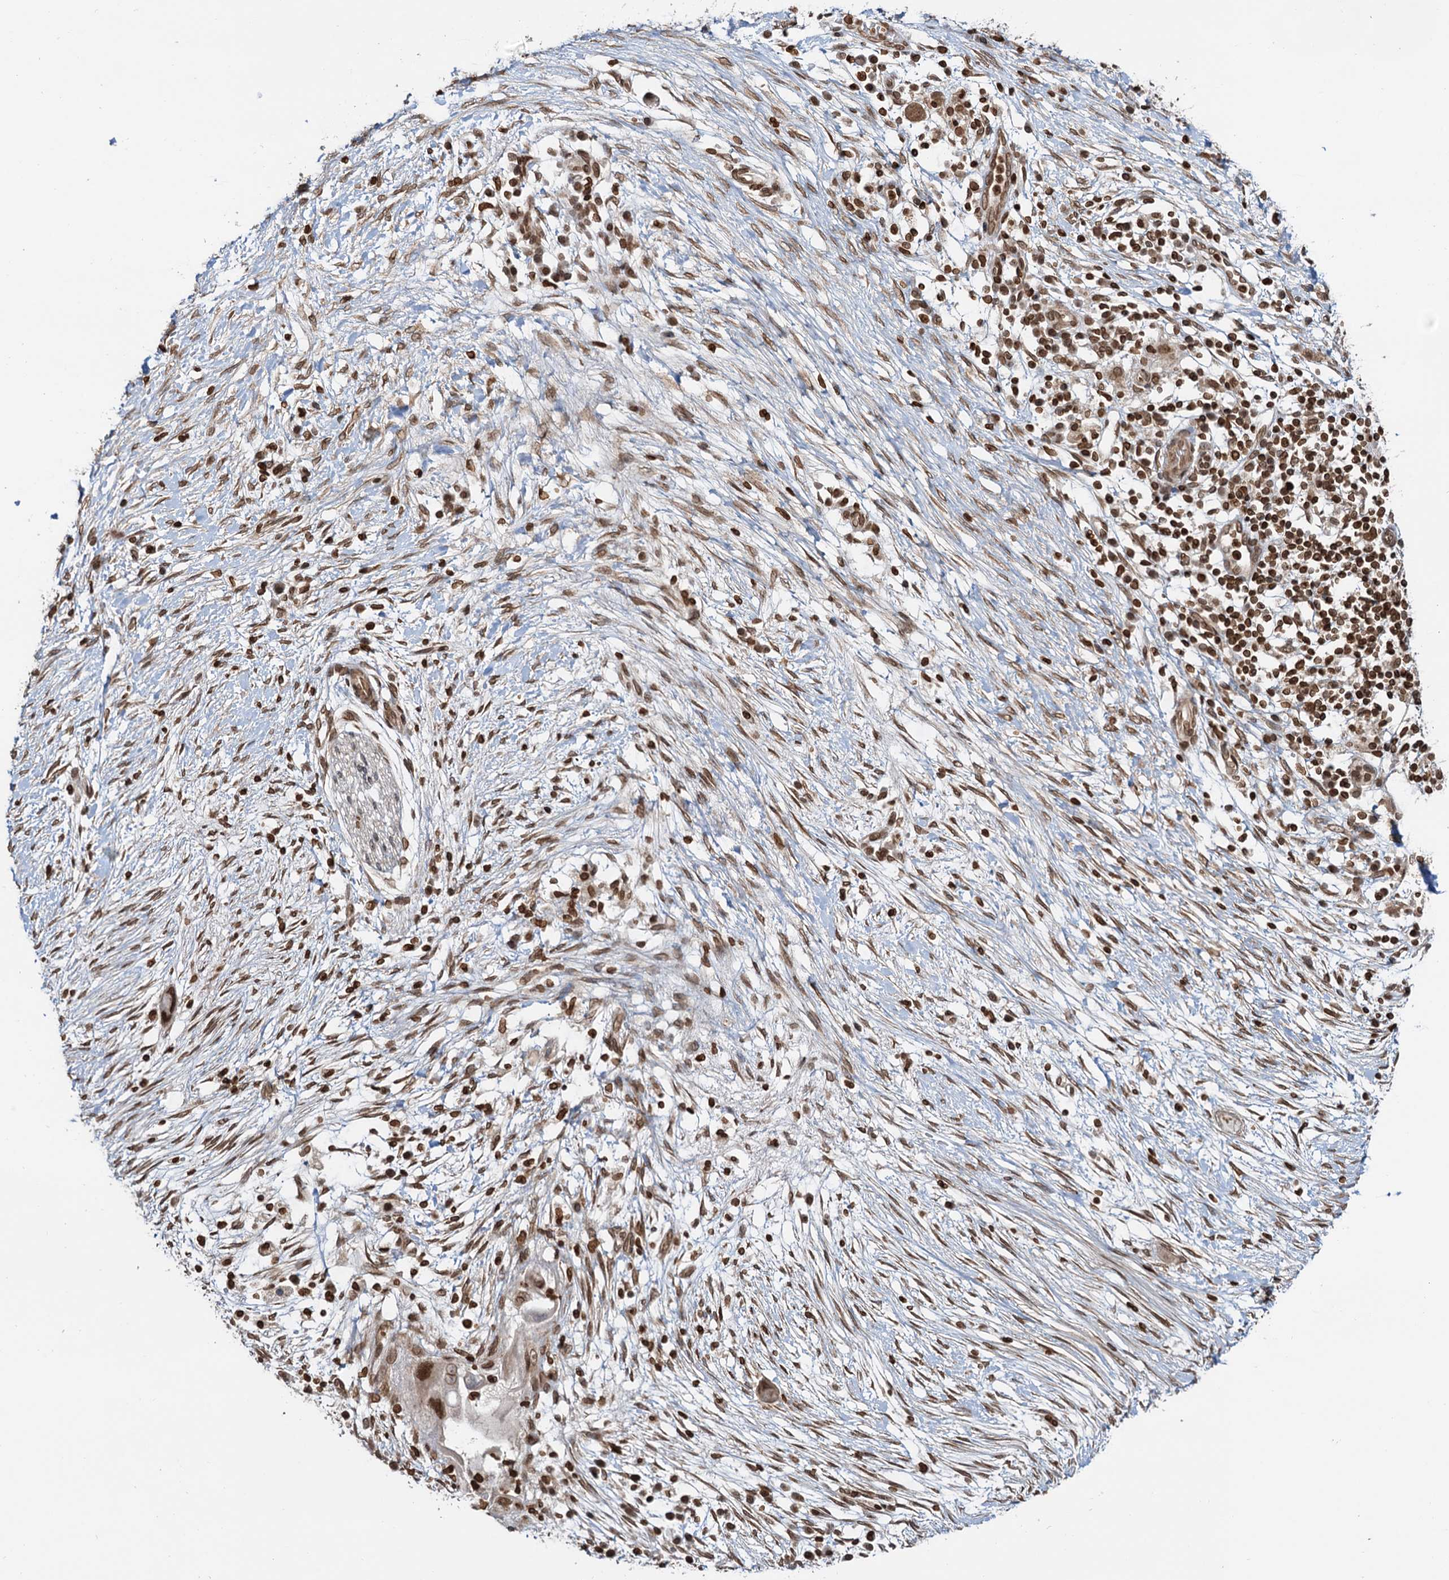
{"staining": {"intensity": "moderate", "quantity": ">75%", "location": "nuclear"}, "tissue": "pancreatic cancer", "cell_type": "Tumor cells", "image_type": "cancer", "snomed": [{"axis": "morphology", "description": "Adenocarcinoma, NOS"}, {"axis": "topography", "description": "Pancreas"}], "caption": "Immunohistochemistry (IHC) staining of pancreatic cancer, which displays medium levels of moderate nuclear staining in about >75% of tumor cells indicating moderate nuclear protein staining. The staining was performed using DAB (3,3'-diaminobenzidine) (brown) for protein detection and nuclei were counterstained in hematoxylin (blue).", "gene": "ZC3H13", "patient": {"sex": "male", "age": 68}}